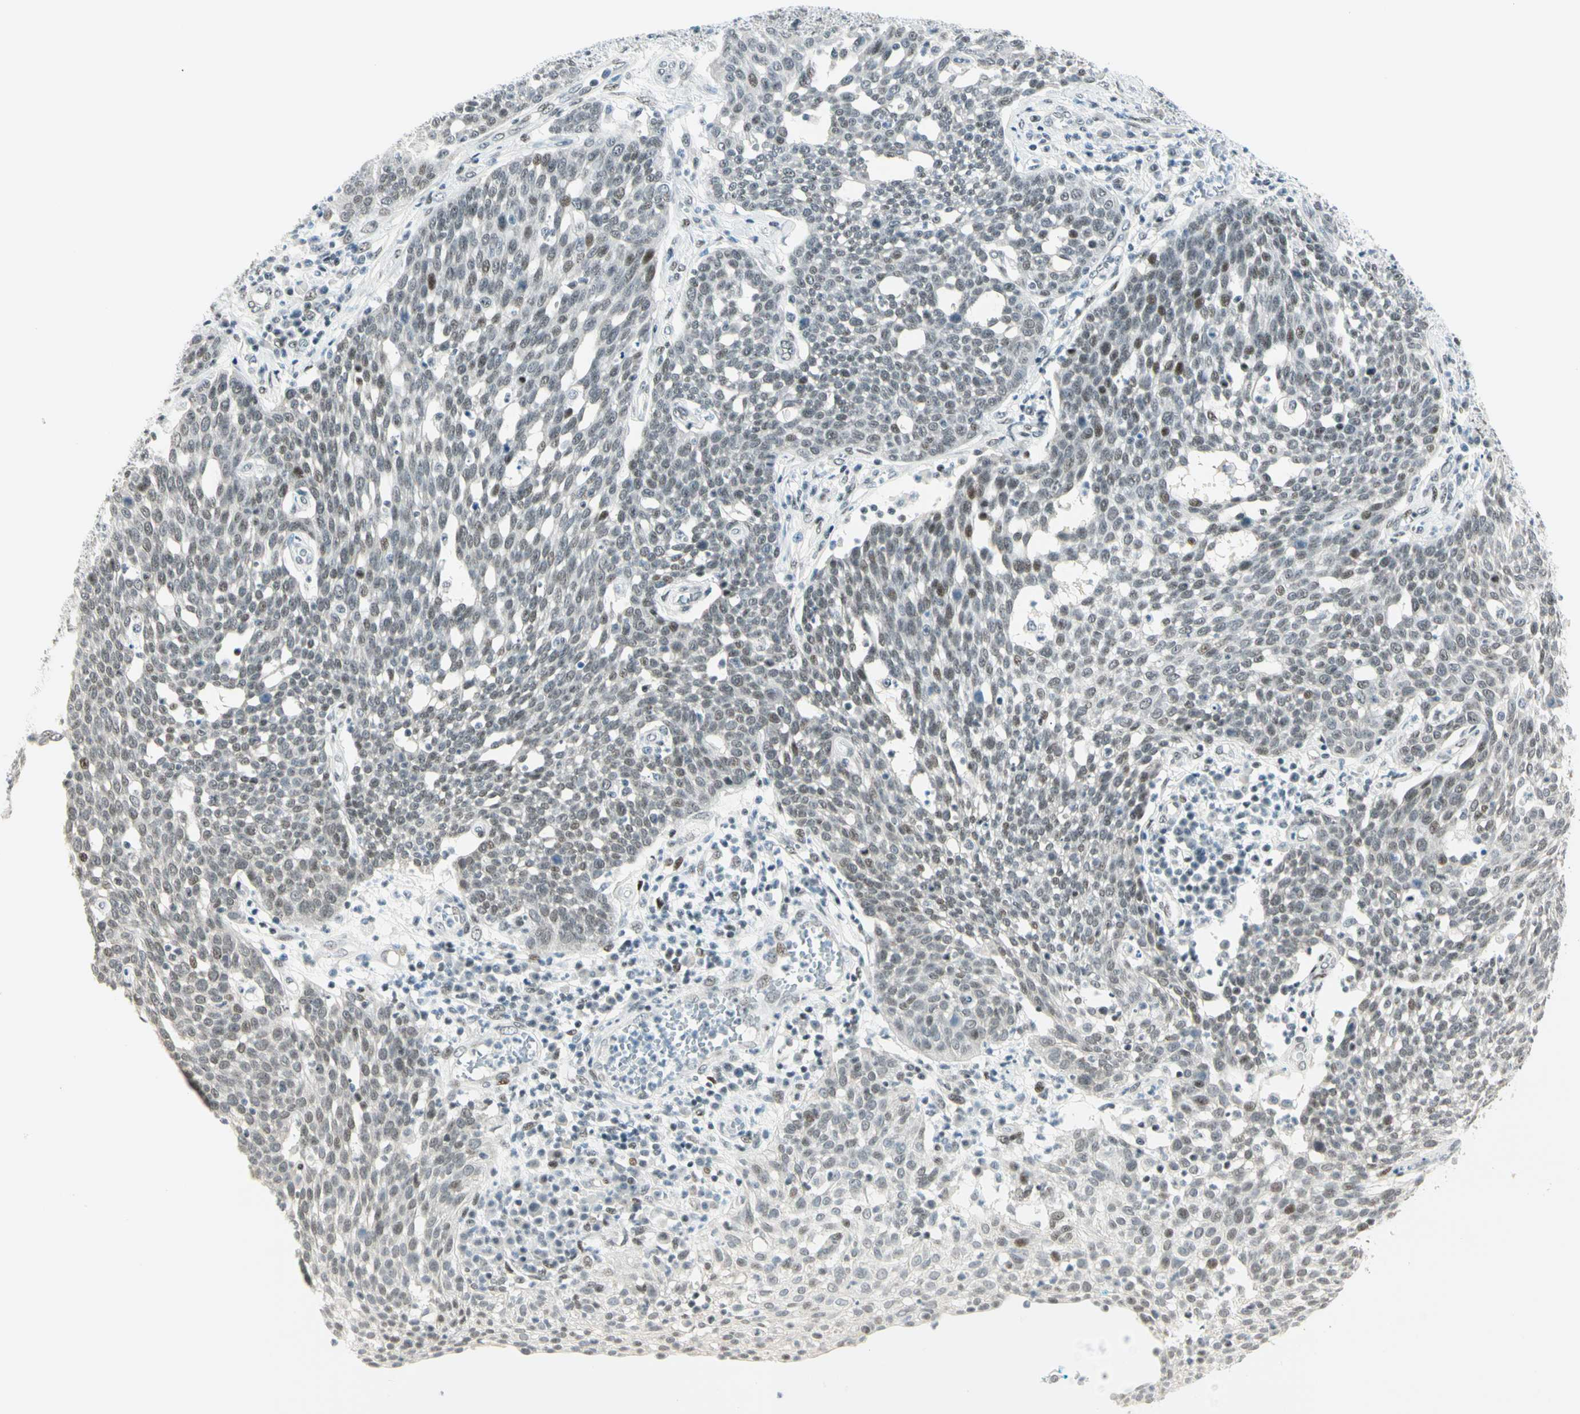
{"staining": {"intensity": "negative", "quantity": "none", "location": "none"}, "tissue": "cervical cancer", "cell_type": "Tumor cells", "image_type": "cancer", "snomed": [{"axis": "morphology", "description": "Squamous cell carcinoma, NOS"}, {"axis": "topography", "description": "Cervix"}], "caption": "The photomicrograph shows no significant staining in tumor cells of cervical cancer.", "gene": "PKNOX1", "patient": {"sex": "female", "age": 34}}